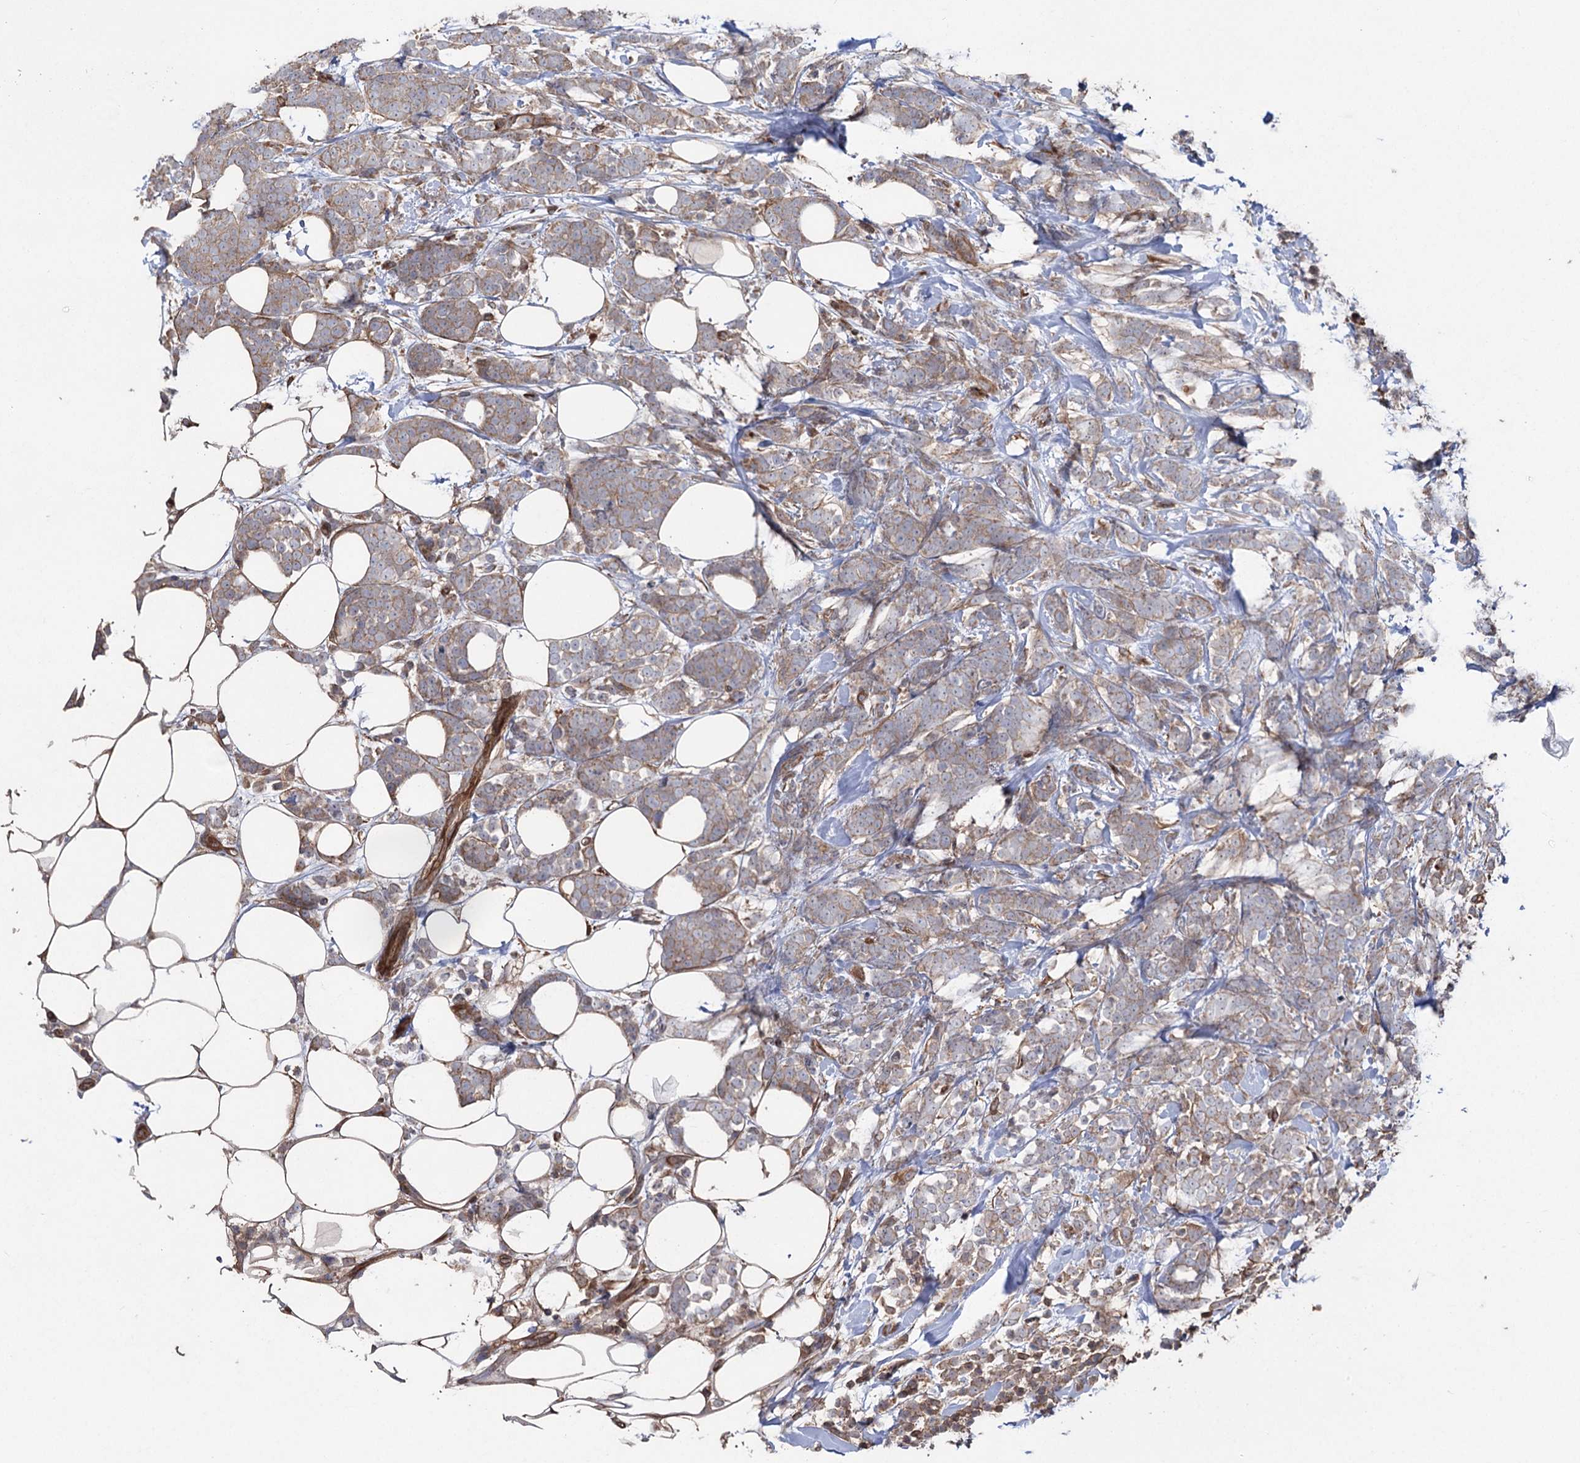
{"staining": {"intensity": "moderate", "quantity": ">75%", "location": "cytoplasmic/membranous"}, "tissue": "breast cancer", "cell_type": "Tumor cells", "image_type": "cancer", "snomed": [{"axis": "morphology", "description": "Lobular carcinoma"}, {"axis": "topography", "description": "Breast"}], "caption": "Immunohistochemistry image of breast cancer (lobular carcinoma) stained for a protein (brown), which reveals medium levels of moderate cytoplasmic/membranous staining in about >75% of tumor cells.", "gene": "LARS2", "patient": {"sex": "female", "age": 58}}